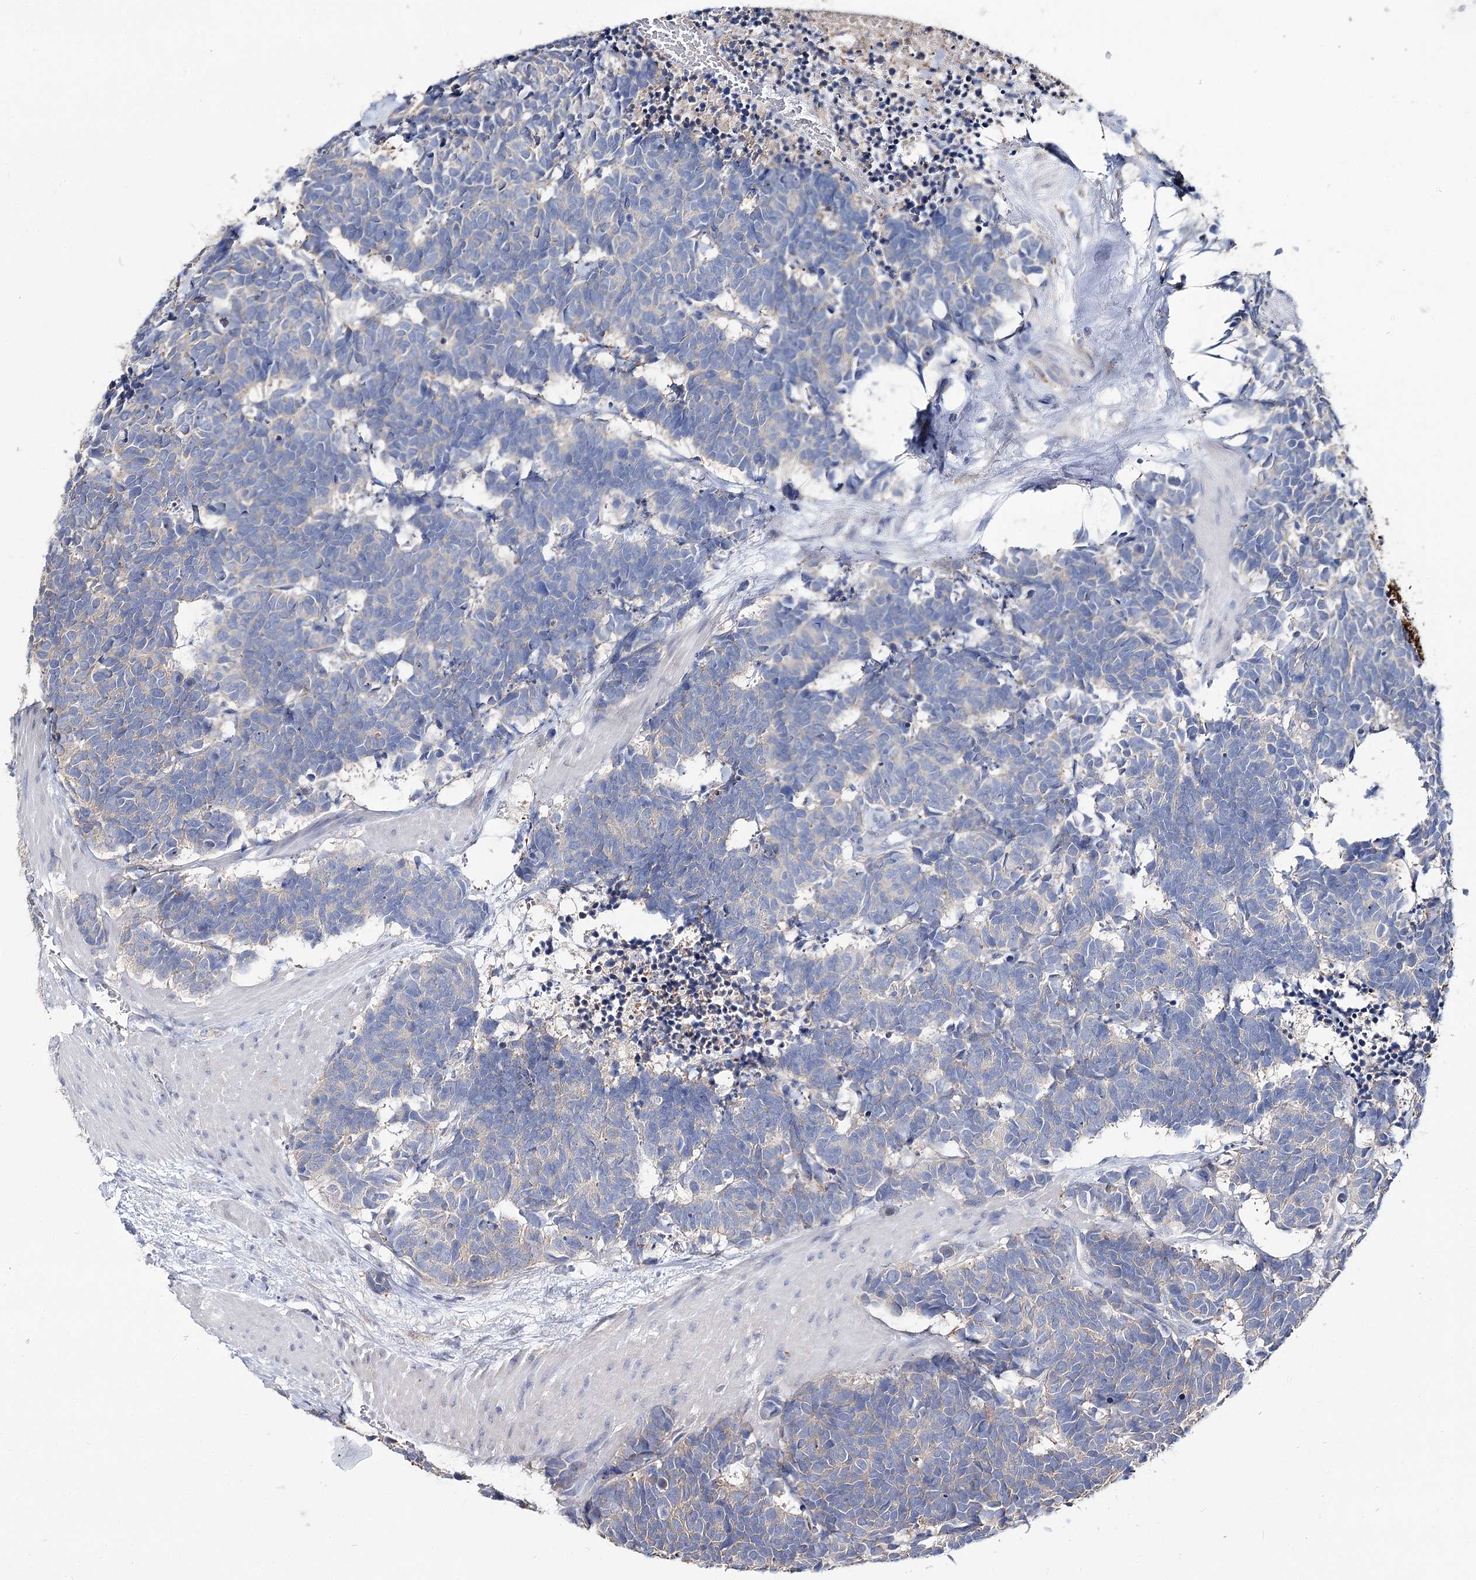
{"staining": {"intensity": "negative", "quantity": "none", "location": "none"}, "tissue": "carcinoid", "cell_type": "Tumor cells", "image_type": "cancer", "snomed": [{"axis": "morphology", "description": "Carcinoma, NOS"}, {"axis": "morphology", "description": "Carcinoid, malignant, NOS"}, {"axis": "topography", "description": "Urinary bladder"}], "caption": "Protein analysis of carcinoid shows no significant staining in tumor cells.", "gene": "UGP2", "patient": {"sex": "male", "age": 57}}